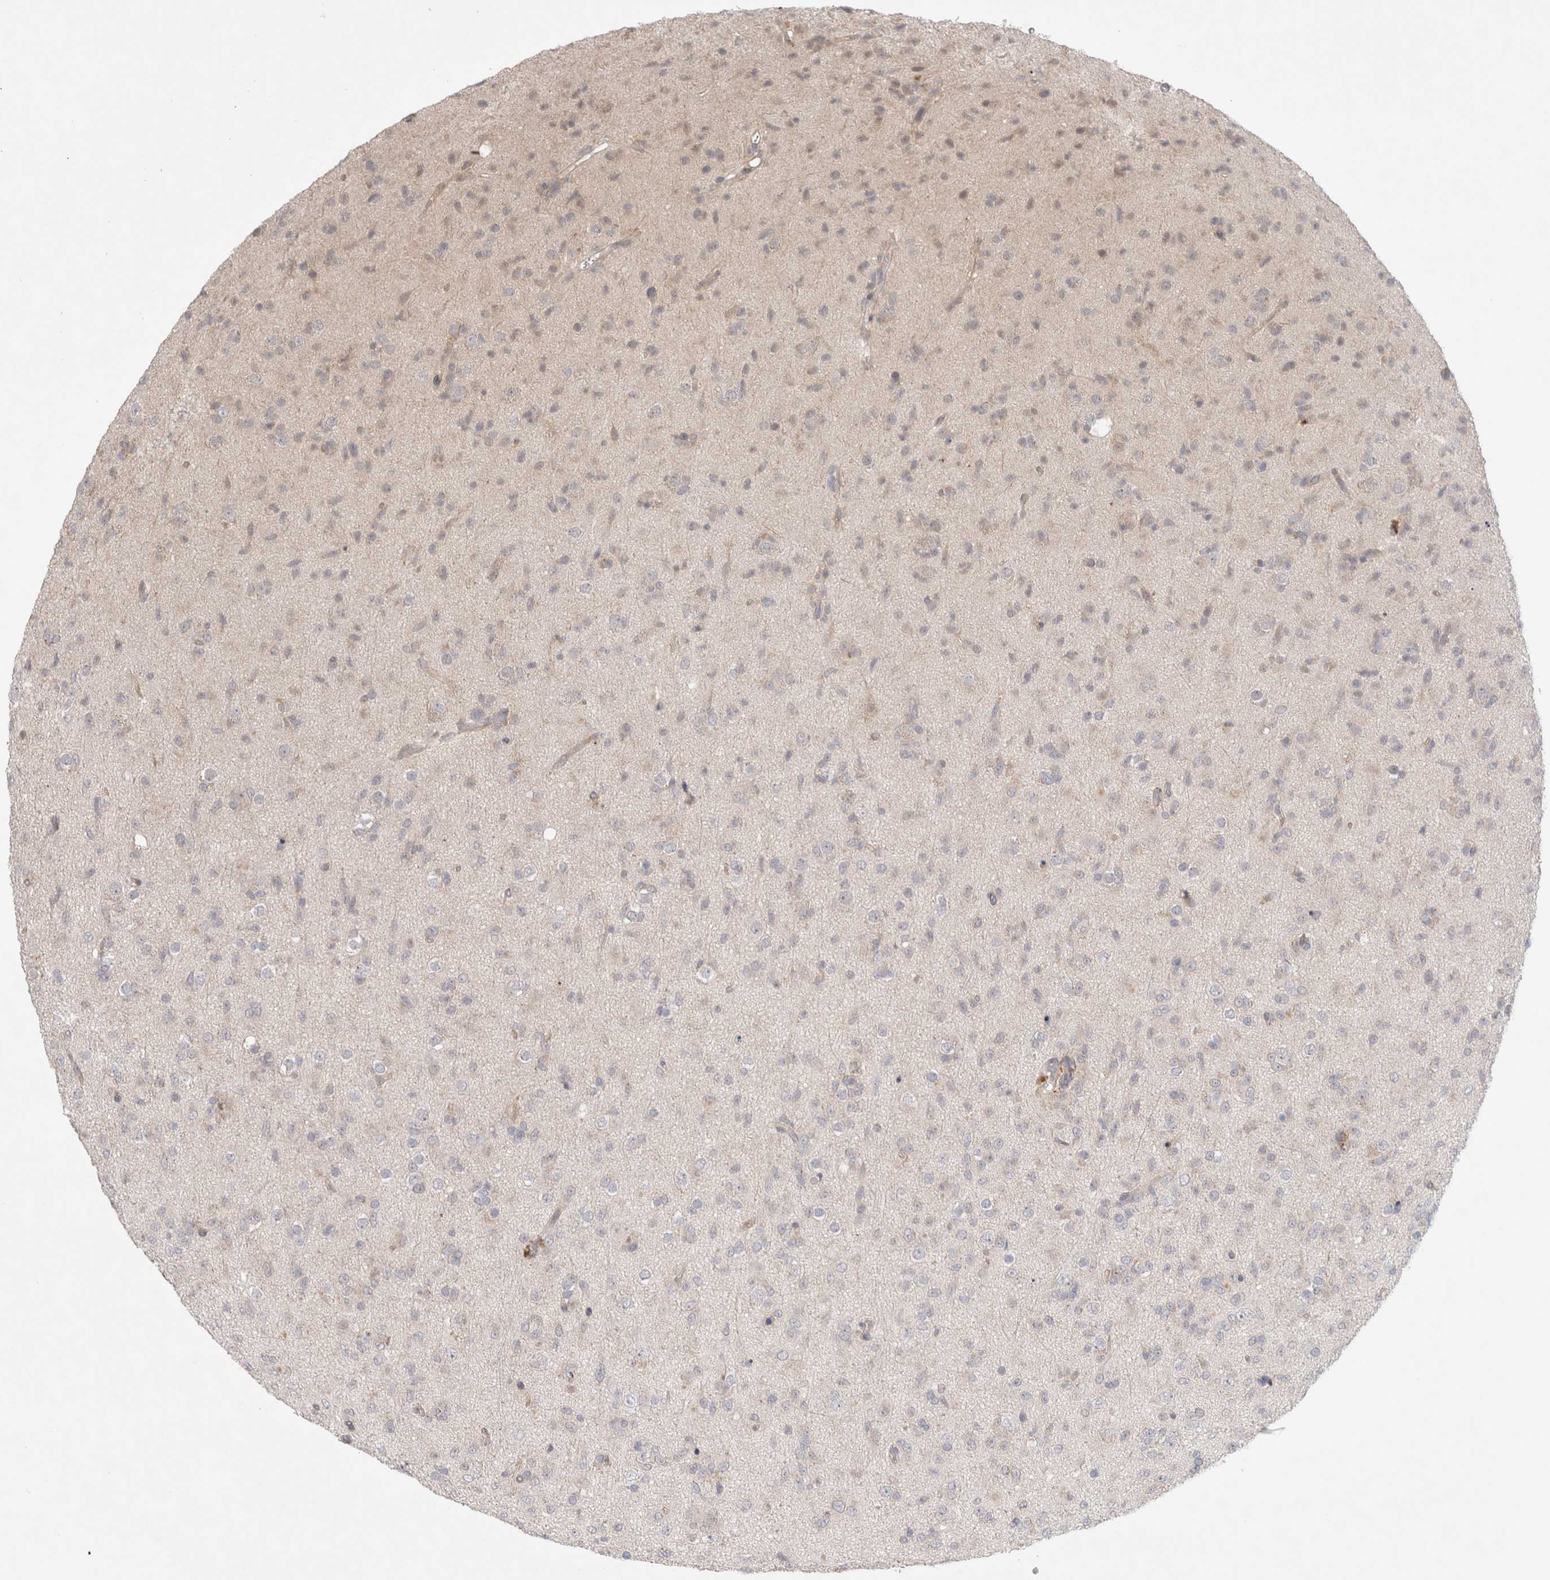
{"staining": {"intensity": "negative", "quantity": "none", "location": "none"}, "tissue": "glioma", "cell_type": "Tumor cells", "image_type": "cancer", "snomed": [{"axis": "morphology", "description": "Glioma, malignant, Low grade"}, {"axis": "topography", "description": "Brain"}], "caption": "Low-grade glioma (malignant) was stained to show a protein in brown. There is no significant expression in tumor cells. (DAB (3,3'-diaminobenzidine) immunohistochemistry (IHC), high magnification).", "gene": "GSDMB", "patient": {"sex": "male", "age": 65}}